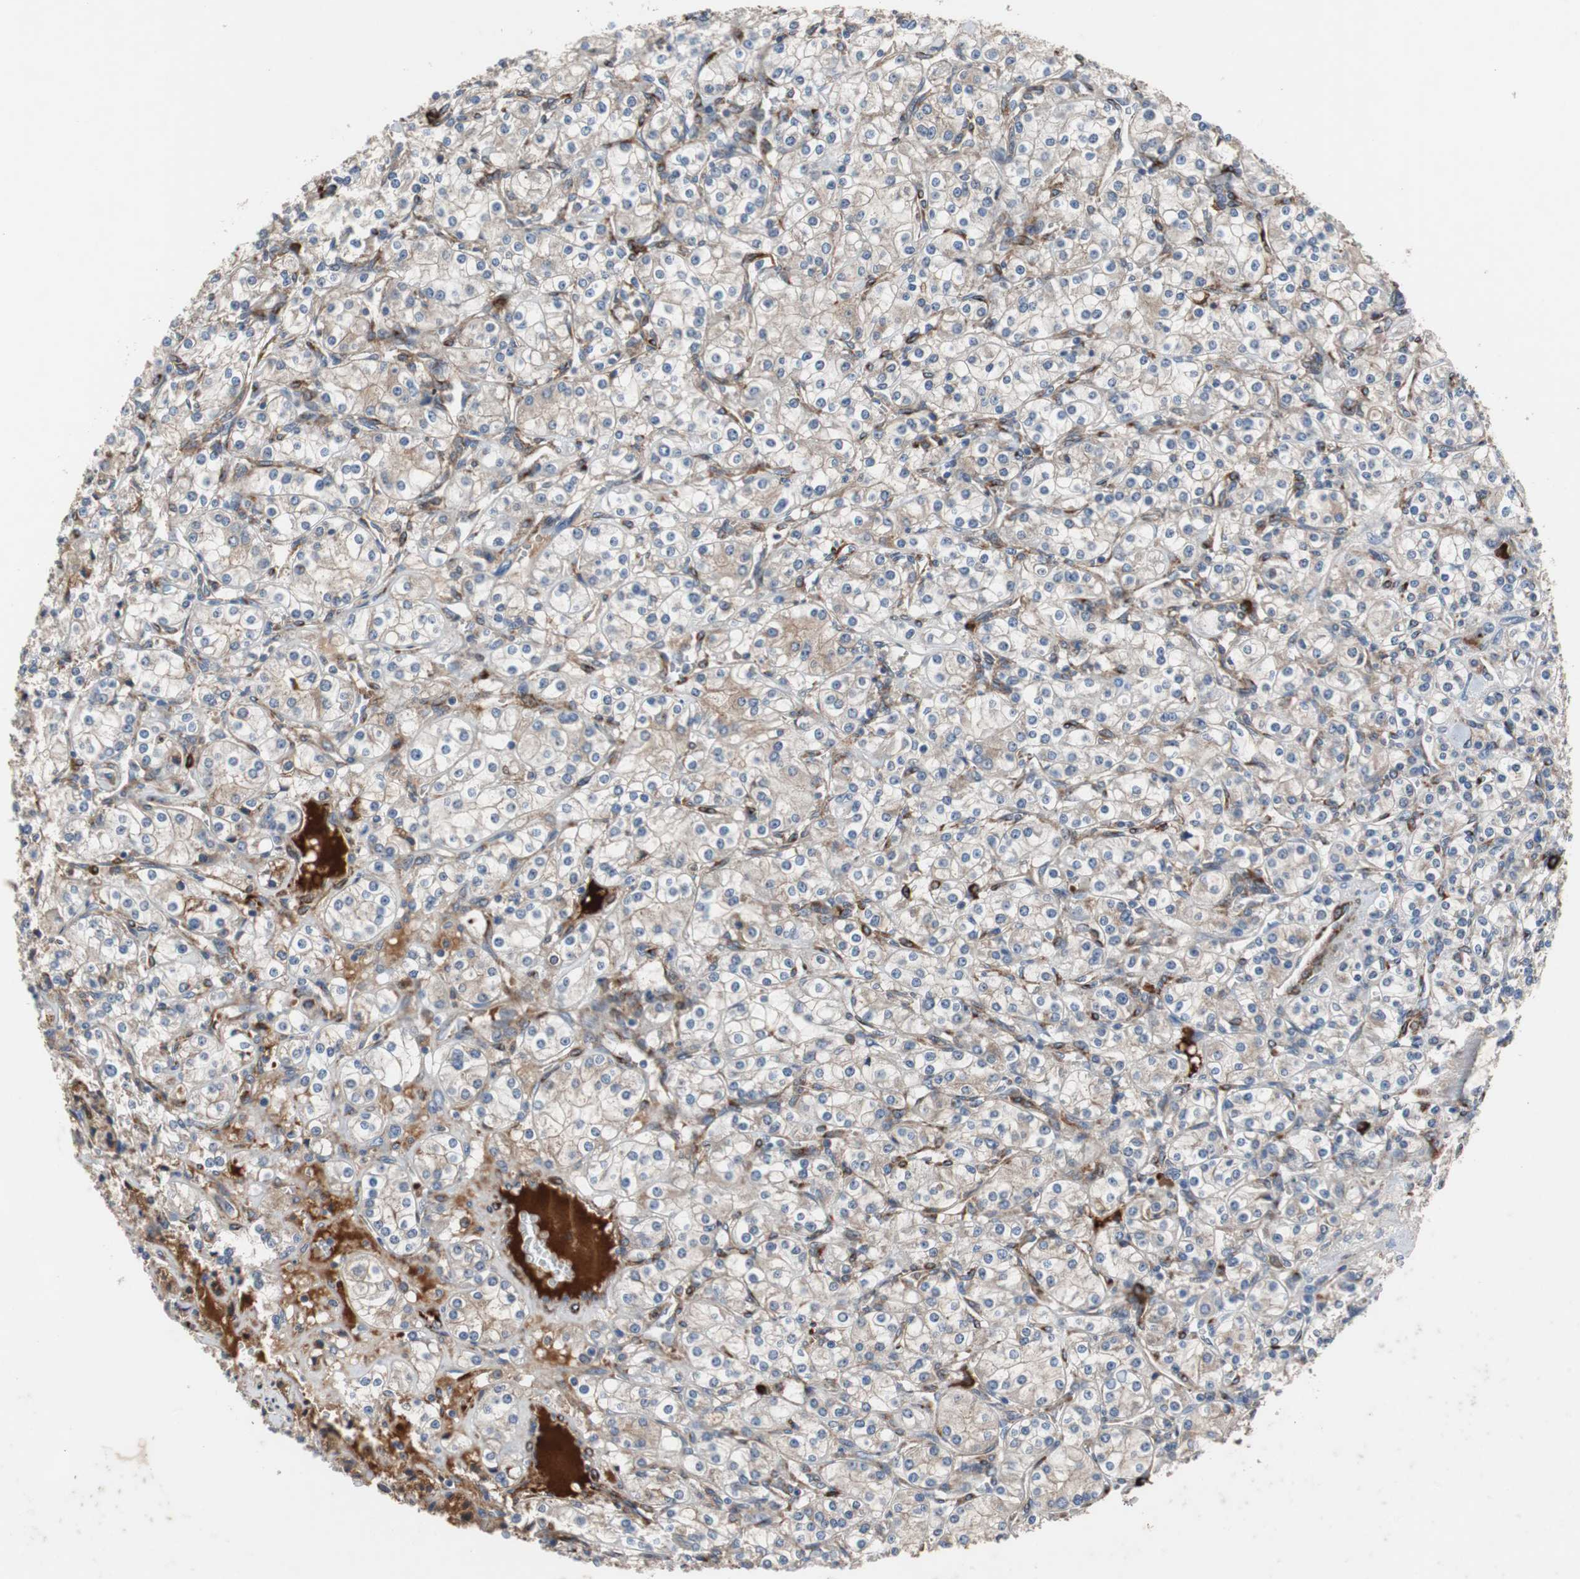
{"staining": {"intensity": "weak", "quantity": "25%-75%", "location": "cytoplasmic/membranous"}, "tissue": "renal cancer", "cell_type": "Tumor cells", "image_type": "cancer", "snomed": [{"axis": "morphology", "description": "Adenocarcinoma, NOS"}, {"axis": "topography", "description": "Kidney"}], "caption": "Immunohistochemical staining of human renal cancer (adenocarcinoma) shows weak cytoplasmic/membranous protein staining in about 25%-75% of tumor cells. (DAB = brown stain, brightfield microscopy at high magnification).", "gene": "SORT1", "patient": {"sex": "male", "age": 77}}